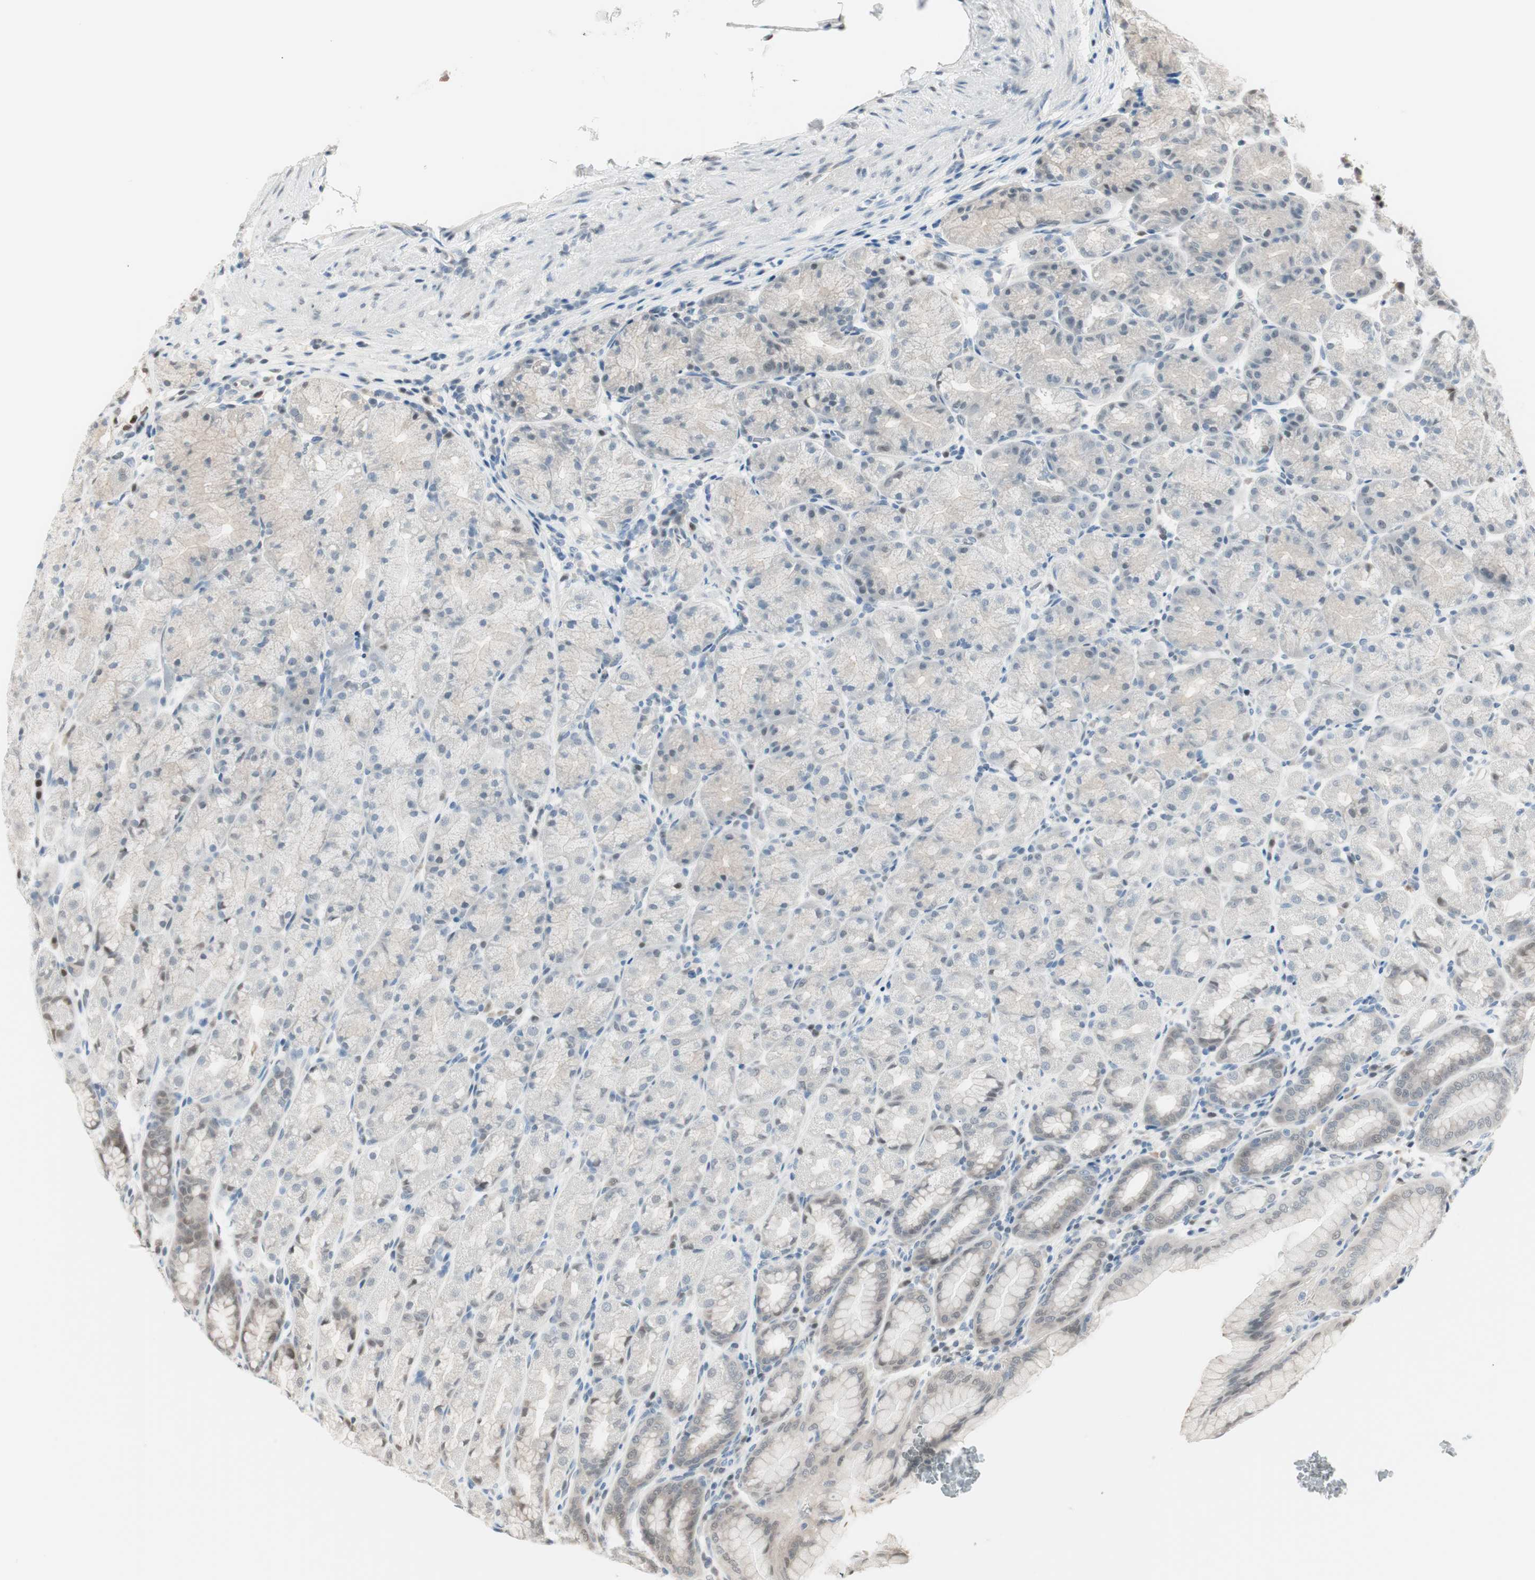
{"staining": {"intensity": "weak", "quantity": "<25%", "location": "nuclear"}, "tissue": "stomach", "cell_type": "Glandular cells", "image_type": "normal", "snomed": [{"axis": "morphology", "description": "Normal tissue, NOS"}, {"axis": "topography", "description": "Stomach, upper"}], "caption": "This is a histopathology image of immunohistochemistry staining of benign stomach, which shows no staining in glandular cells.", "gene": "LONP2", "patient": {"sex": "male", "age": 68}}